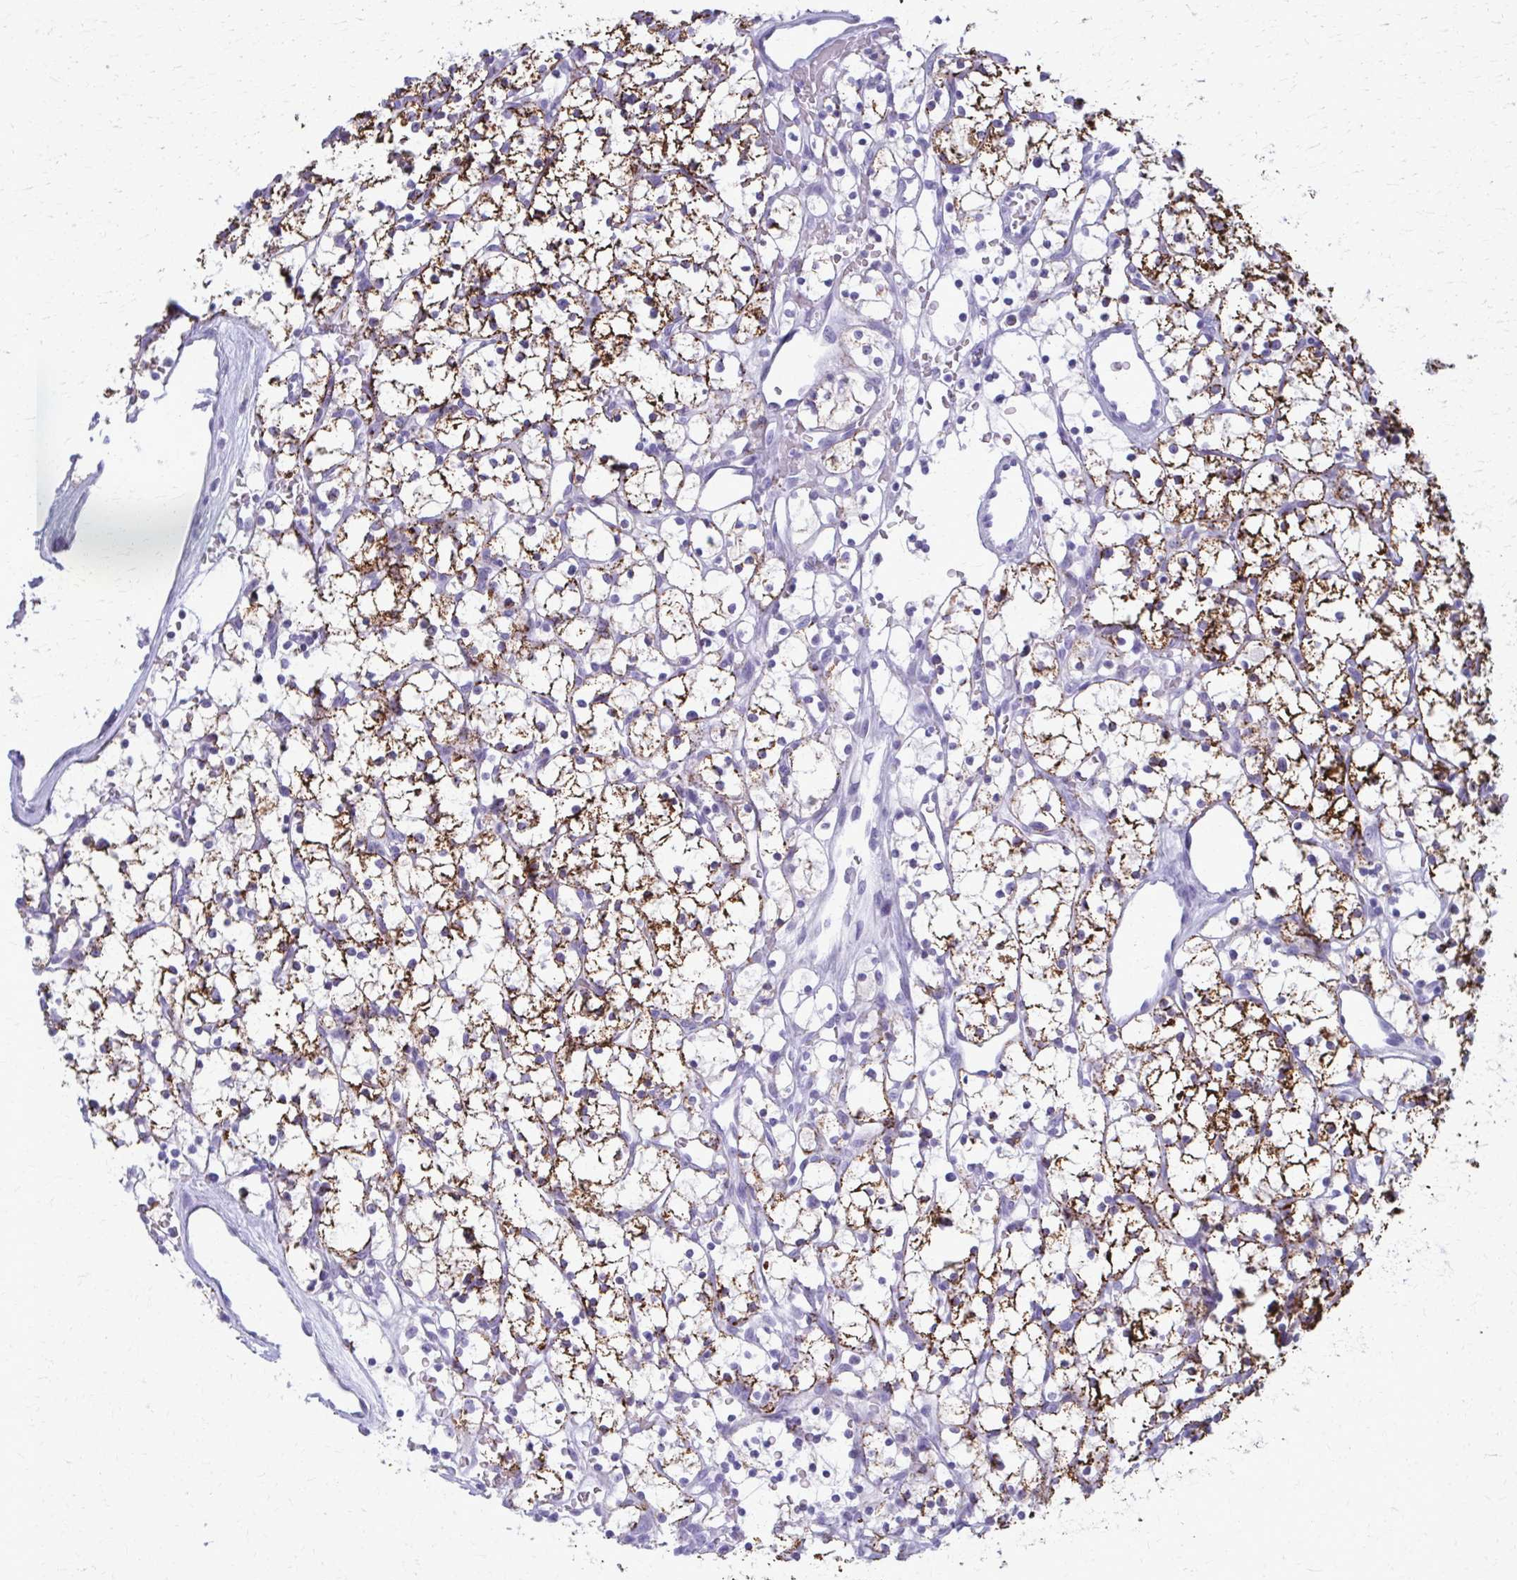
{"staining": {"intensity": "strong", "quantity": ">75%", "location": "cytoplasmic/membranous"}, "tissue": "renal cancer", "cell_type": "Tumor cells", "image_type": "cancer", "snomed": [{"axis": "morphology", "description": "Adenocarcinoma, NOS"}, {"axis": "topography", "description": "Kidney"}], "caption": "Adenocarcinoma (renal) stained for a protein displays strong cytoplasmic/membranous positivity in tumor cells.", "gene": "ACSM2B", "patient": {"sex": "female", "age": 64}}